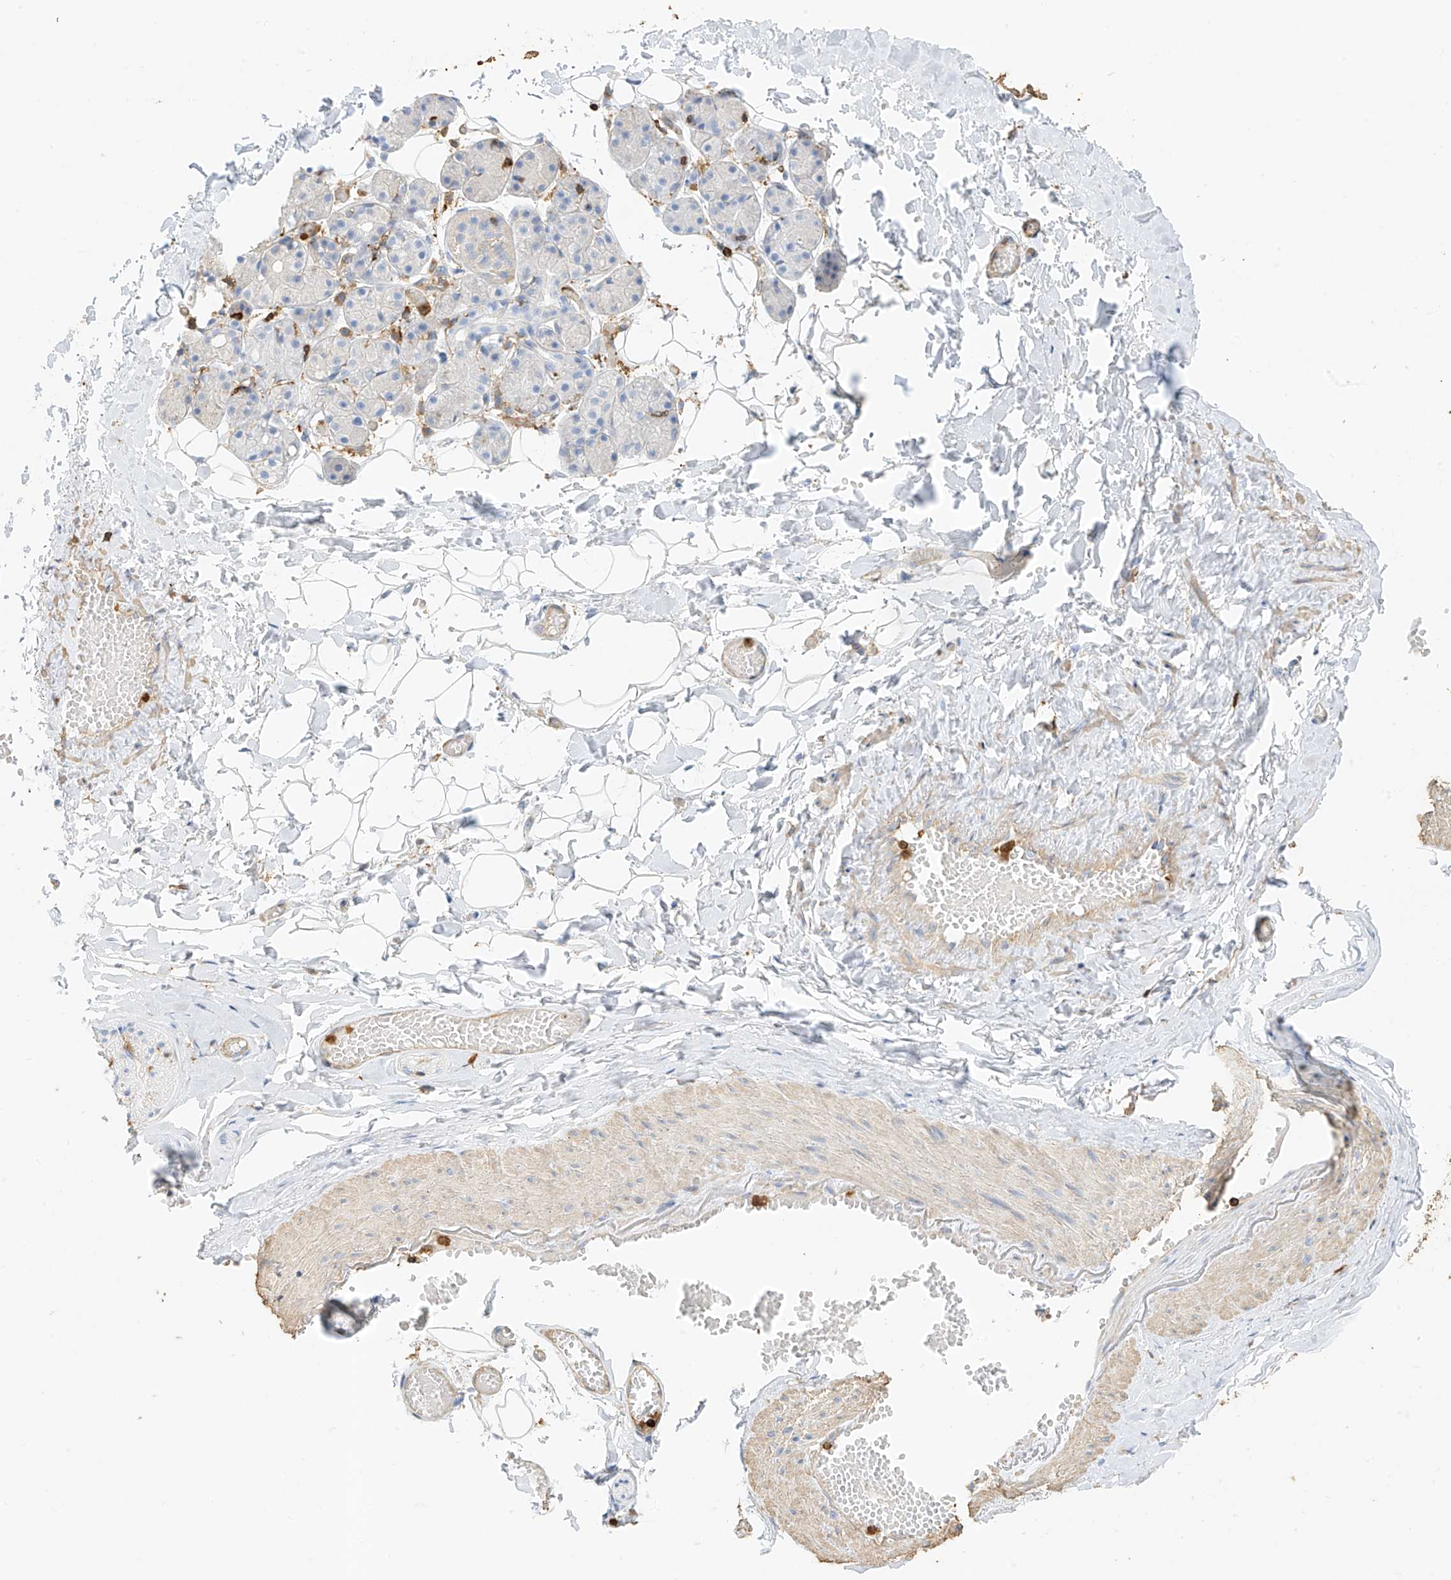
{"staining": {"intensity": "negative", "quantity": "none", "location": "none"}, "tissue": "salivary gland", "cell_type": "Glandular cells", "image_type": "normal", "snomed": [{"axis": "morphology", "description": "Normal tissue, NOS"}, {"axis": "topography", "description": "Salivary gland"}], "caption": "This is an immunohistochemistry (IHC) histopathology image of normal human salivary gland. There is no staining in glandular cells.", "gene": "ARHGAP25", "patient": {"sex": "male", "age": 63}}